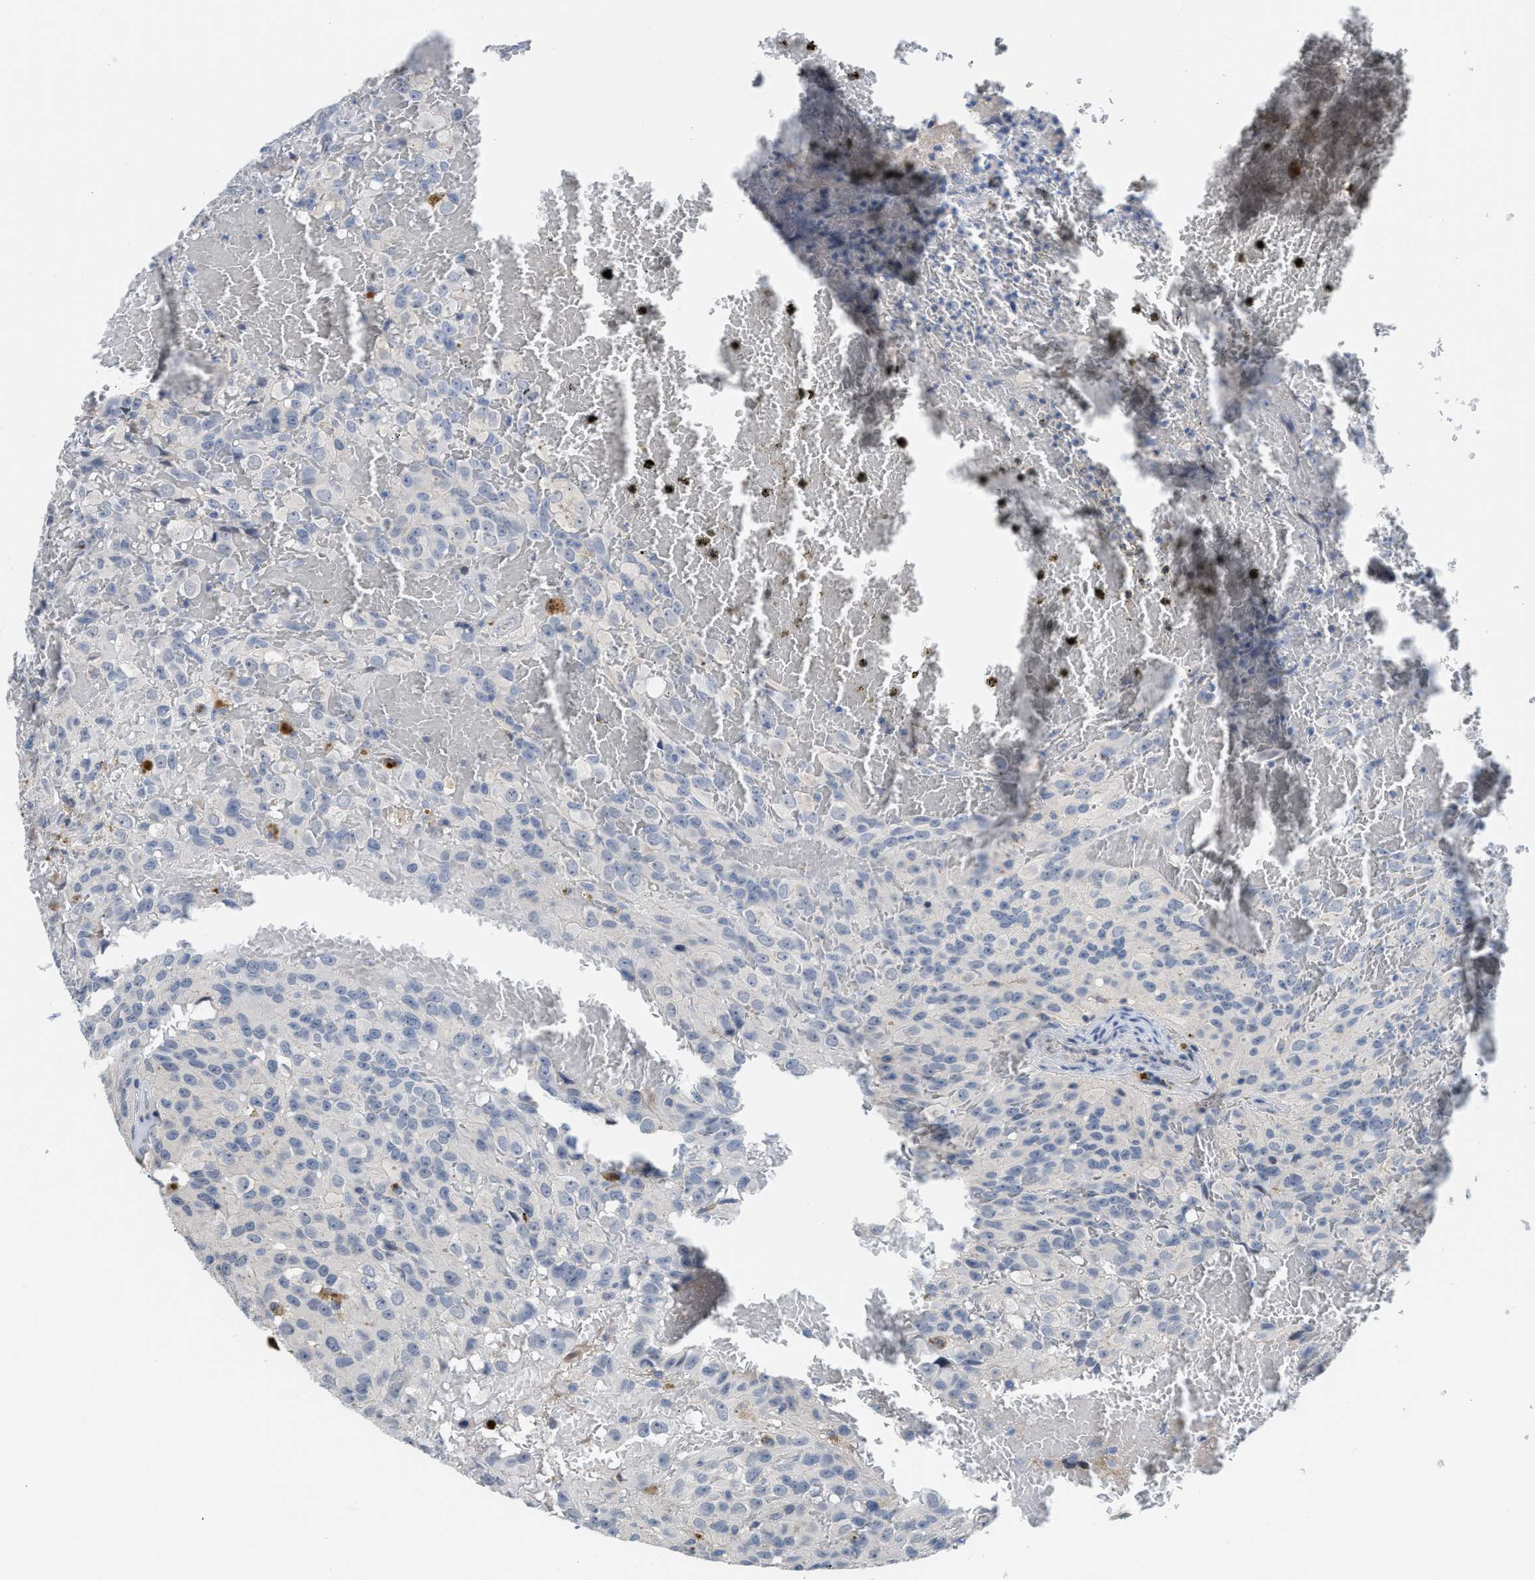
{"staining": {"intensity": "negative", "quantity": "none", "location": "none"}, "tissue": "glioma", "cell_type": "Tumor cells", "image_type": "cancer", "snomed": [{"axis": "morphology", "description": "Glioma, malignant, High grade"}, {"axis": "topography", "description": "Brain"}], "caption": "Immunohistochemical staining of malignant glioma (high-grade) exhibits no significant expression in tumor cells.", "gene": "OR9K2", "patient": {"sex": "male", "age": 32}}